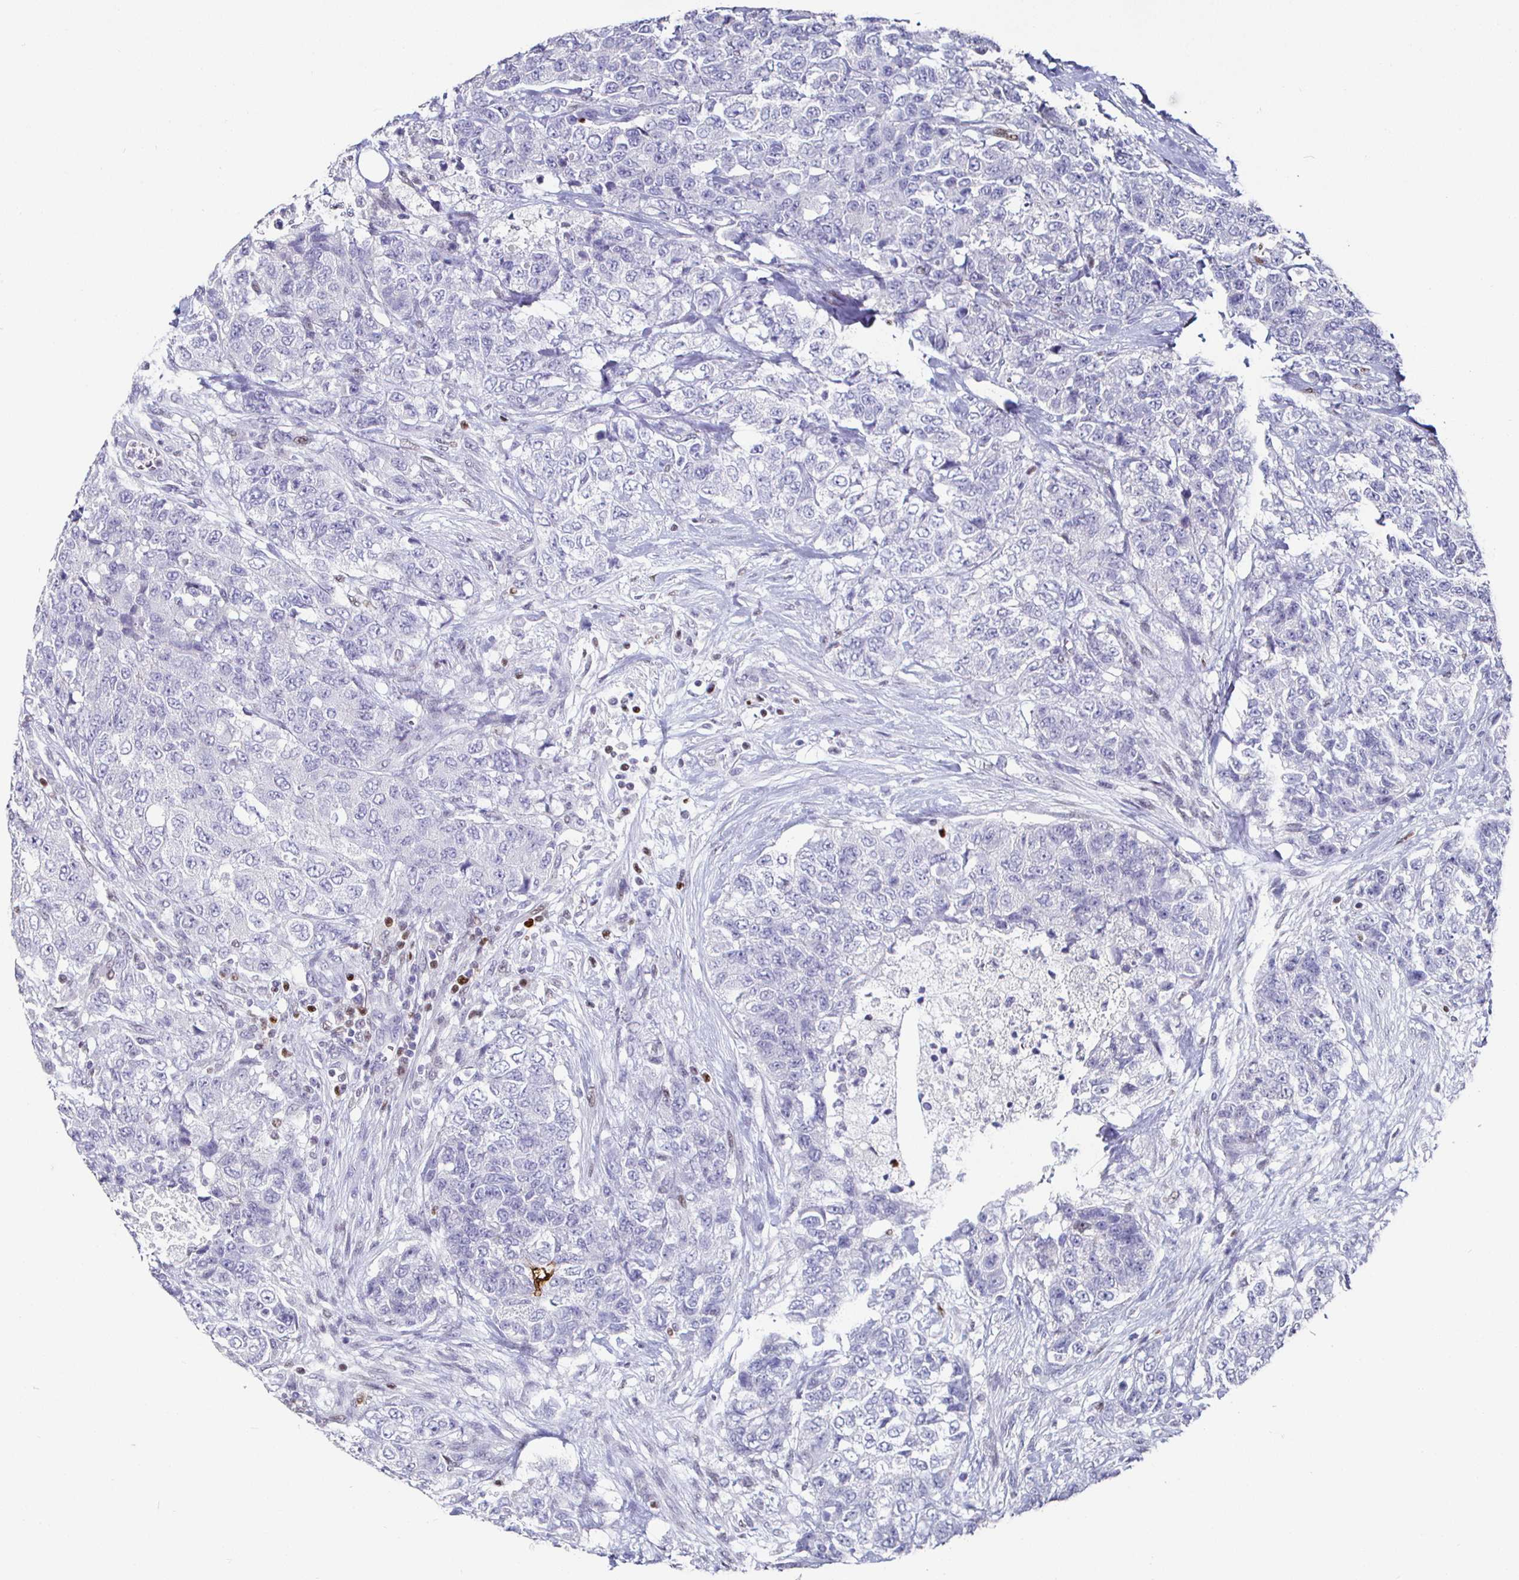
{"staining": {"intensity": "negative", "quantity": "none", "location": "none"}, "tissue": "urothelial cancer", "cell_type": "Tumor cells", "image_type": "cancer", "snomed": [{"axis": "morphology", "description": "Urothelial carcinoma, High grade"}, {"axis": "topography", "description": "Urinary bladder"}], "caption": "Tumor cells are negative for protein expression in human urothelial carcinoma (high-grade).", "gene": "RUNX2", "patient": {"sex": "female", "age": 78}}